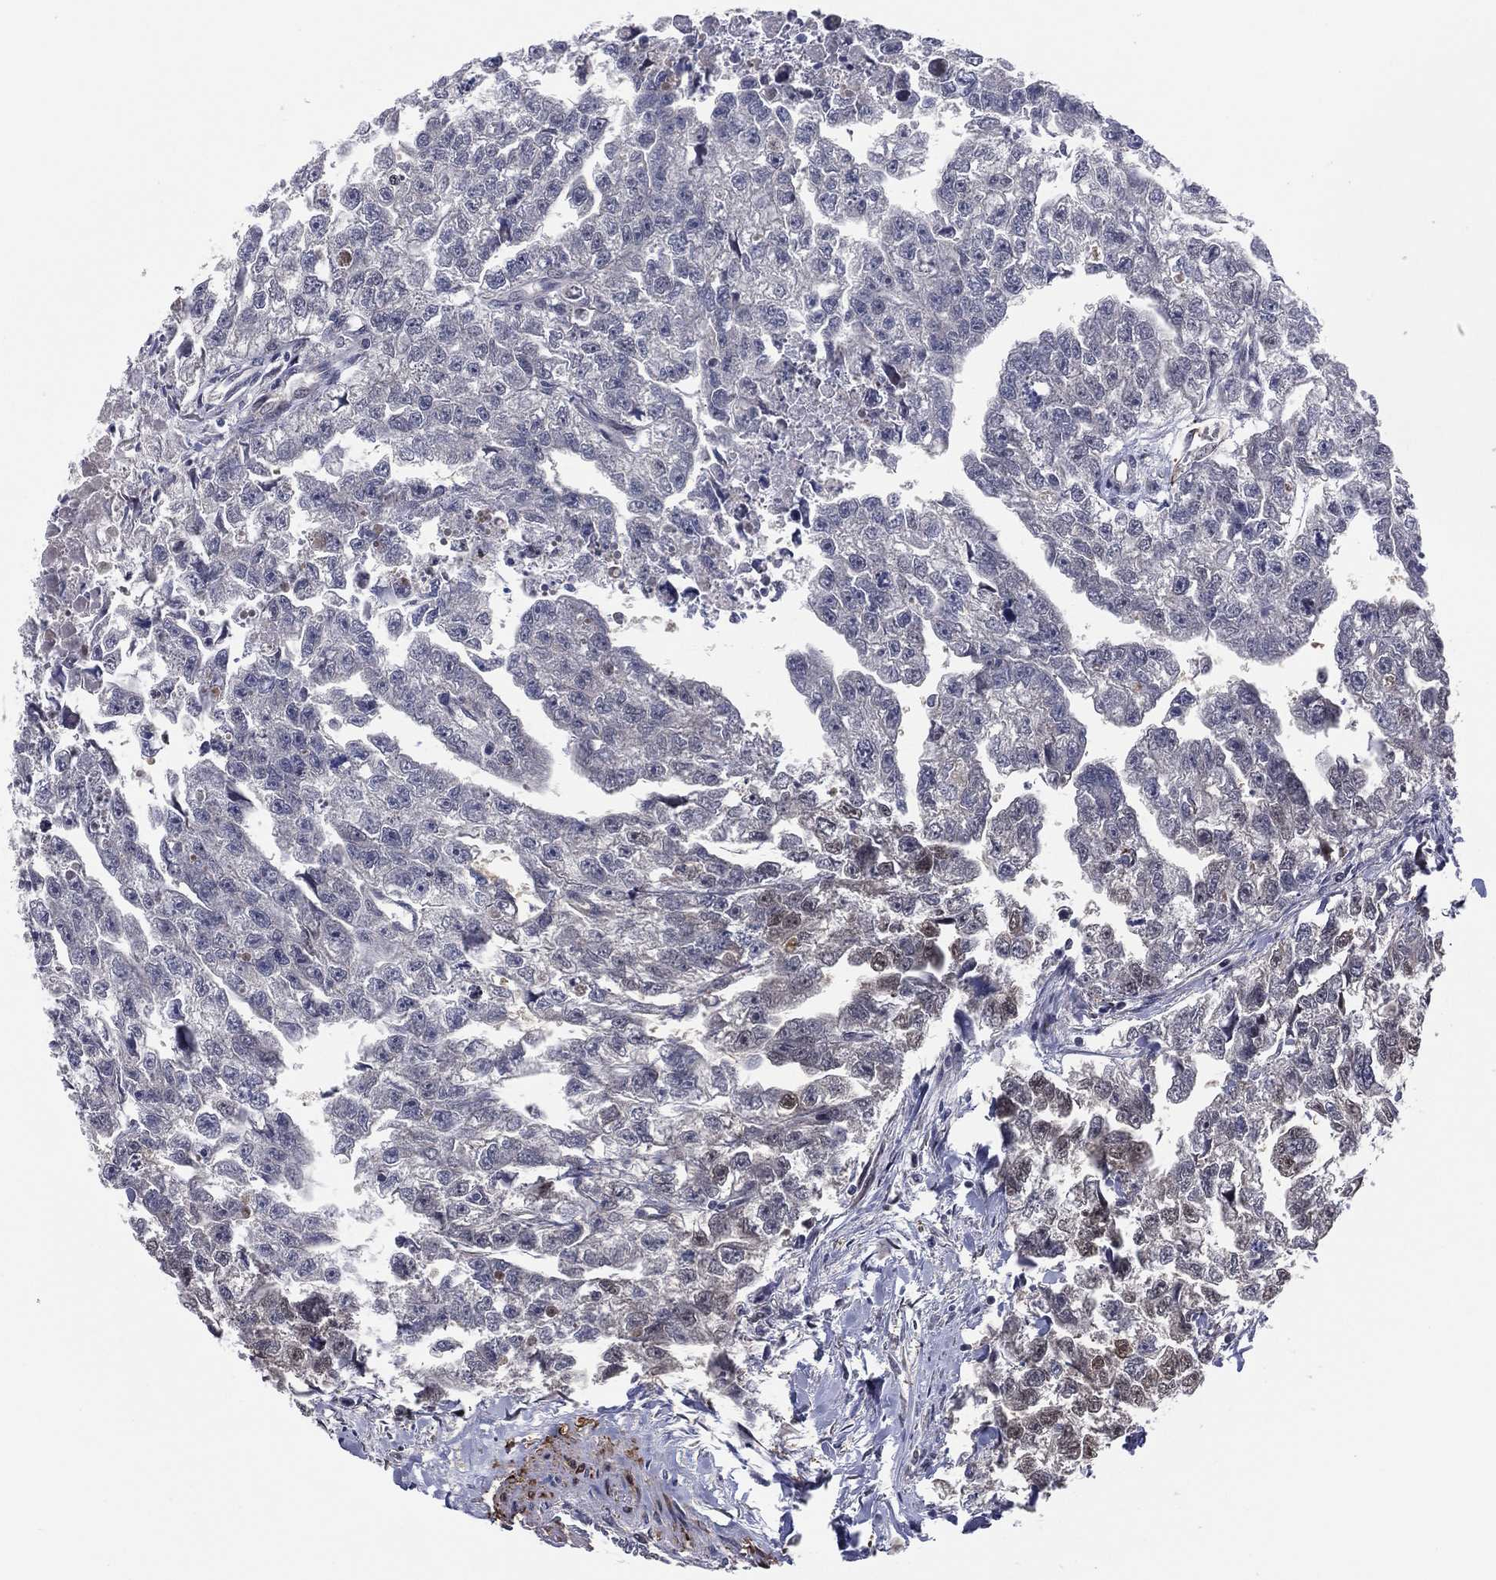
{"staining": {"intensity": "moderate", "quantity": "<25%", "location": "nuclear"}, "tissue": "testis cancer", "cell_type": "Tumor cells", "image_type": "cancer", "snomed": [{"axis": "morphology", "description": "Carcinoma, Embryonal, NOS"}, {"axis": "morphology", "description": "Teratoma, malignant, NOS"}, {"axis": "topography", "description": "Testis"}], "caption": "Approximately <25% of tumor cells in testis embryonal carcinoma show moderate nuclear protein positivity as visualized by brown immunohistochemical staining.", "gene": "SNCG", "patient": {"sex": "male", "age": 44}}